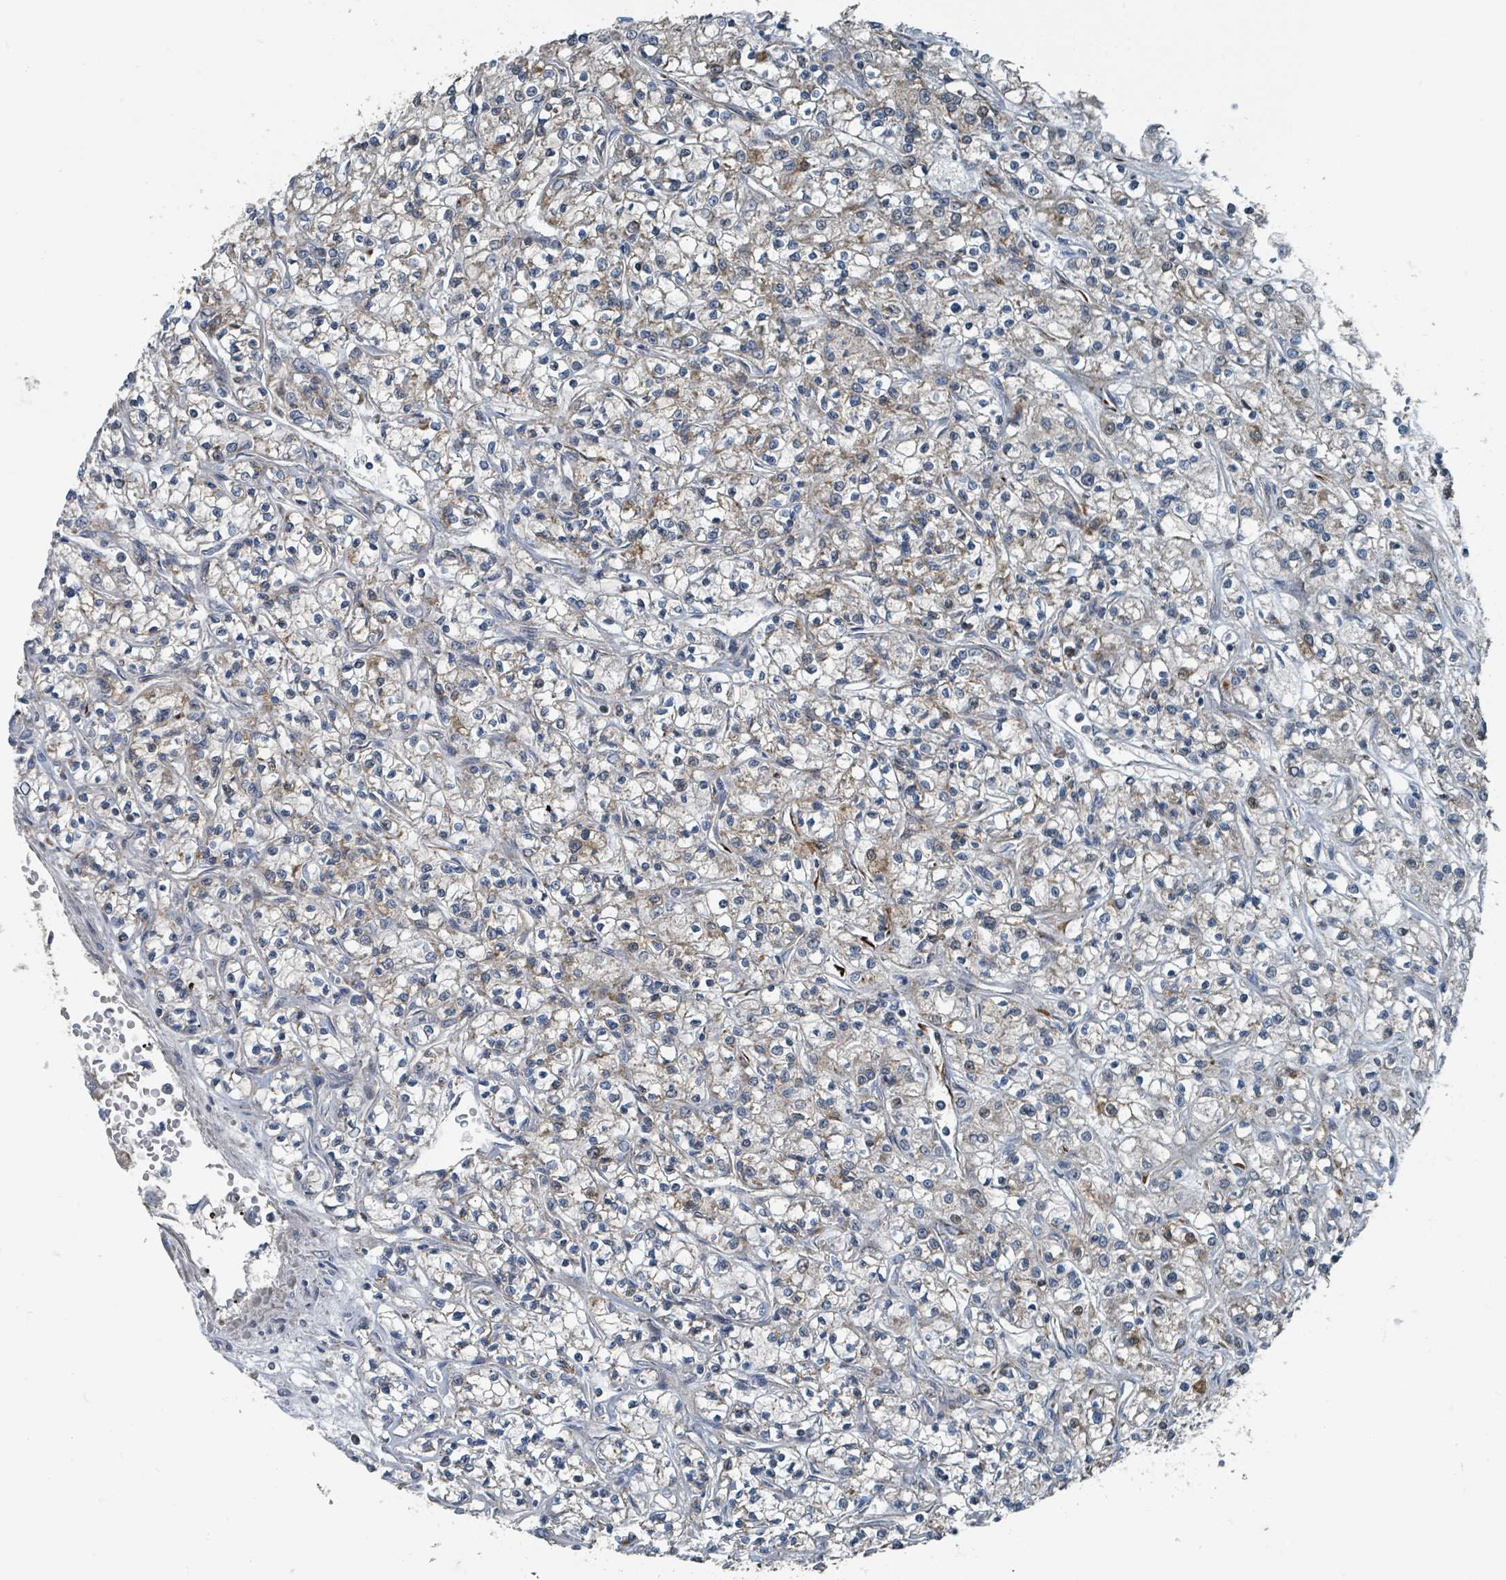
{"staining": {"intensity": "moderate", "quantity": "<25%", "location": "cytoplasmic/membranous"}, "tissue": "renal cancer", "cell_type": "Tumor cells", "image_type": "cancer", "snomed": [{"axis": "morphology", "description": "Adenocarcinoma, NOS"}, {"axis": "topography", "description": "Kidney"}], "caption": "Immunohistochemistry histopathology image of neoplastic tissue: human renal adenocarcinoma stained using immunohistochemistry (IHC) shows low levels of moderate protein expression localized specifically in the cytoplasmic/membranous of tumor cells, appearing as a cytoplasmic/membranous brown color.", "gene": "DIPK2A", "patient": {"sex": "female", "age": 59}}